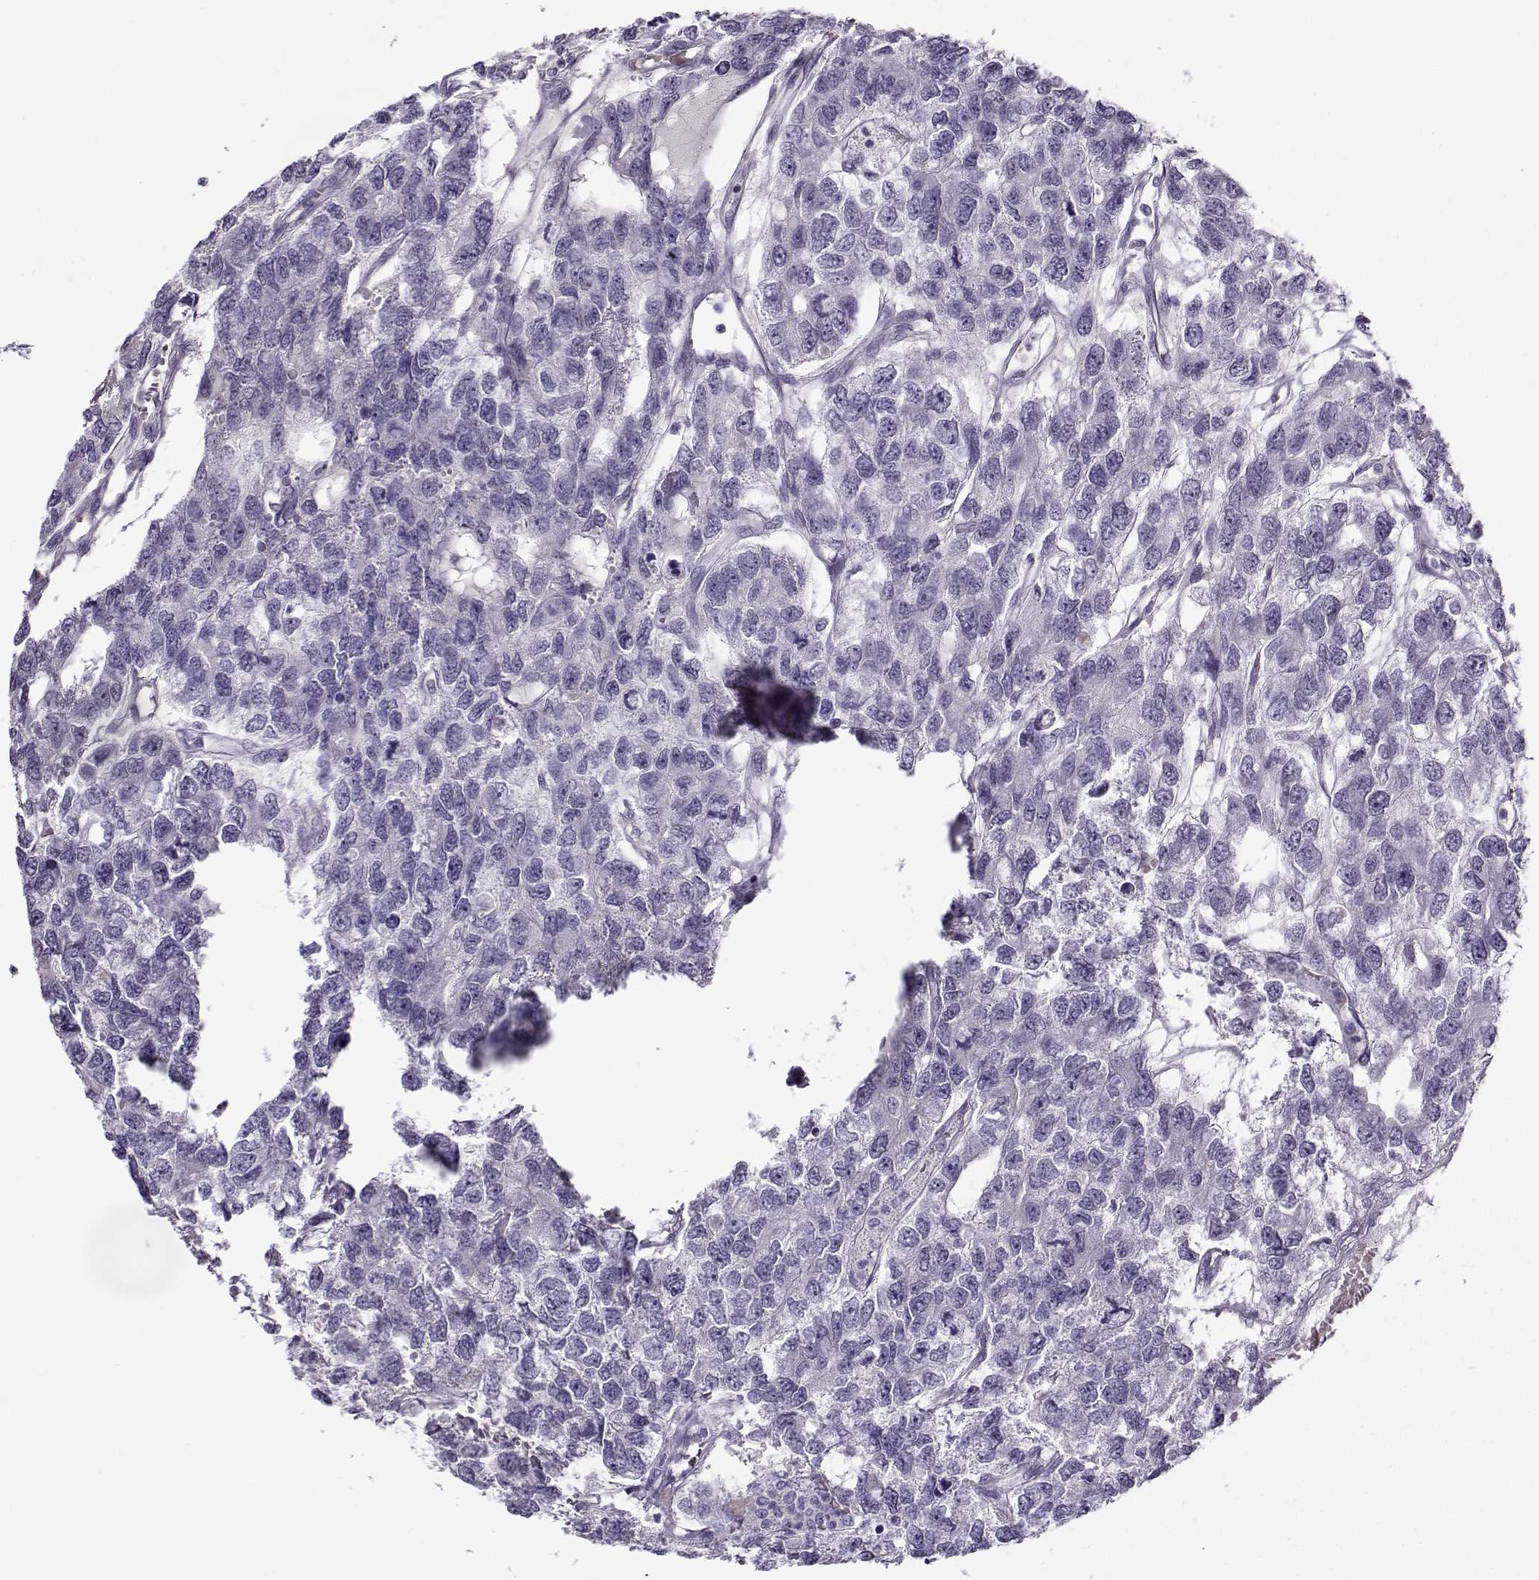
{"staining": {"intensity": "negative", "quantity": "none", "location": "none"}, "tissue": "testis cancer", "cell_type": "Tumor cells", "image_type": "cancer", "snomed": [{"axis": "morphology", "description": "Seminoma, NOS"}, {"axis": "topography", "description": "Testis"}], "caption": "The micrograph shows no staining of tumor cells in seminoma (testis).", "gene": "GTSF1L", "patient": {"sex": "male", "age": 52}}